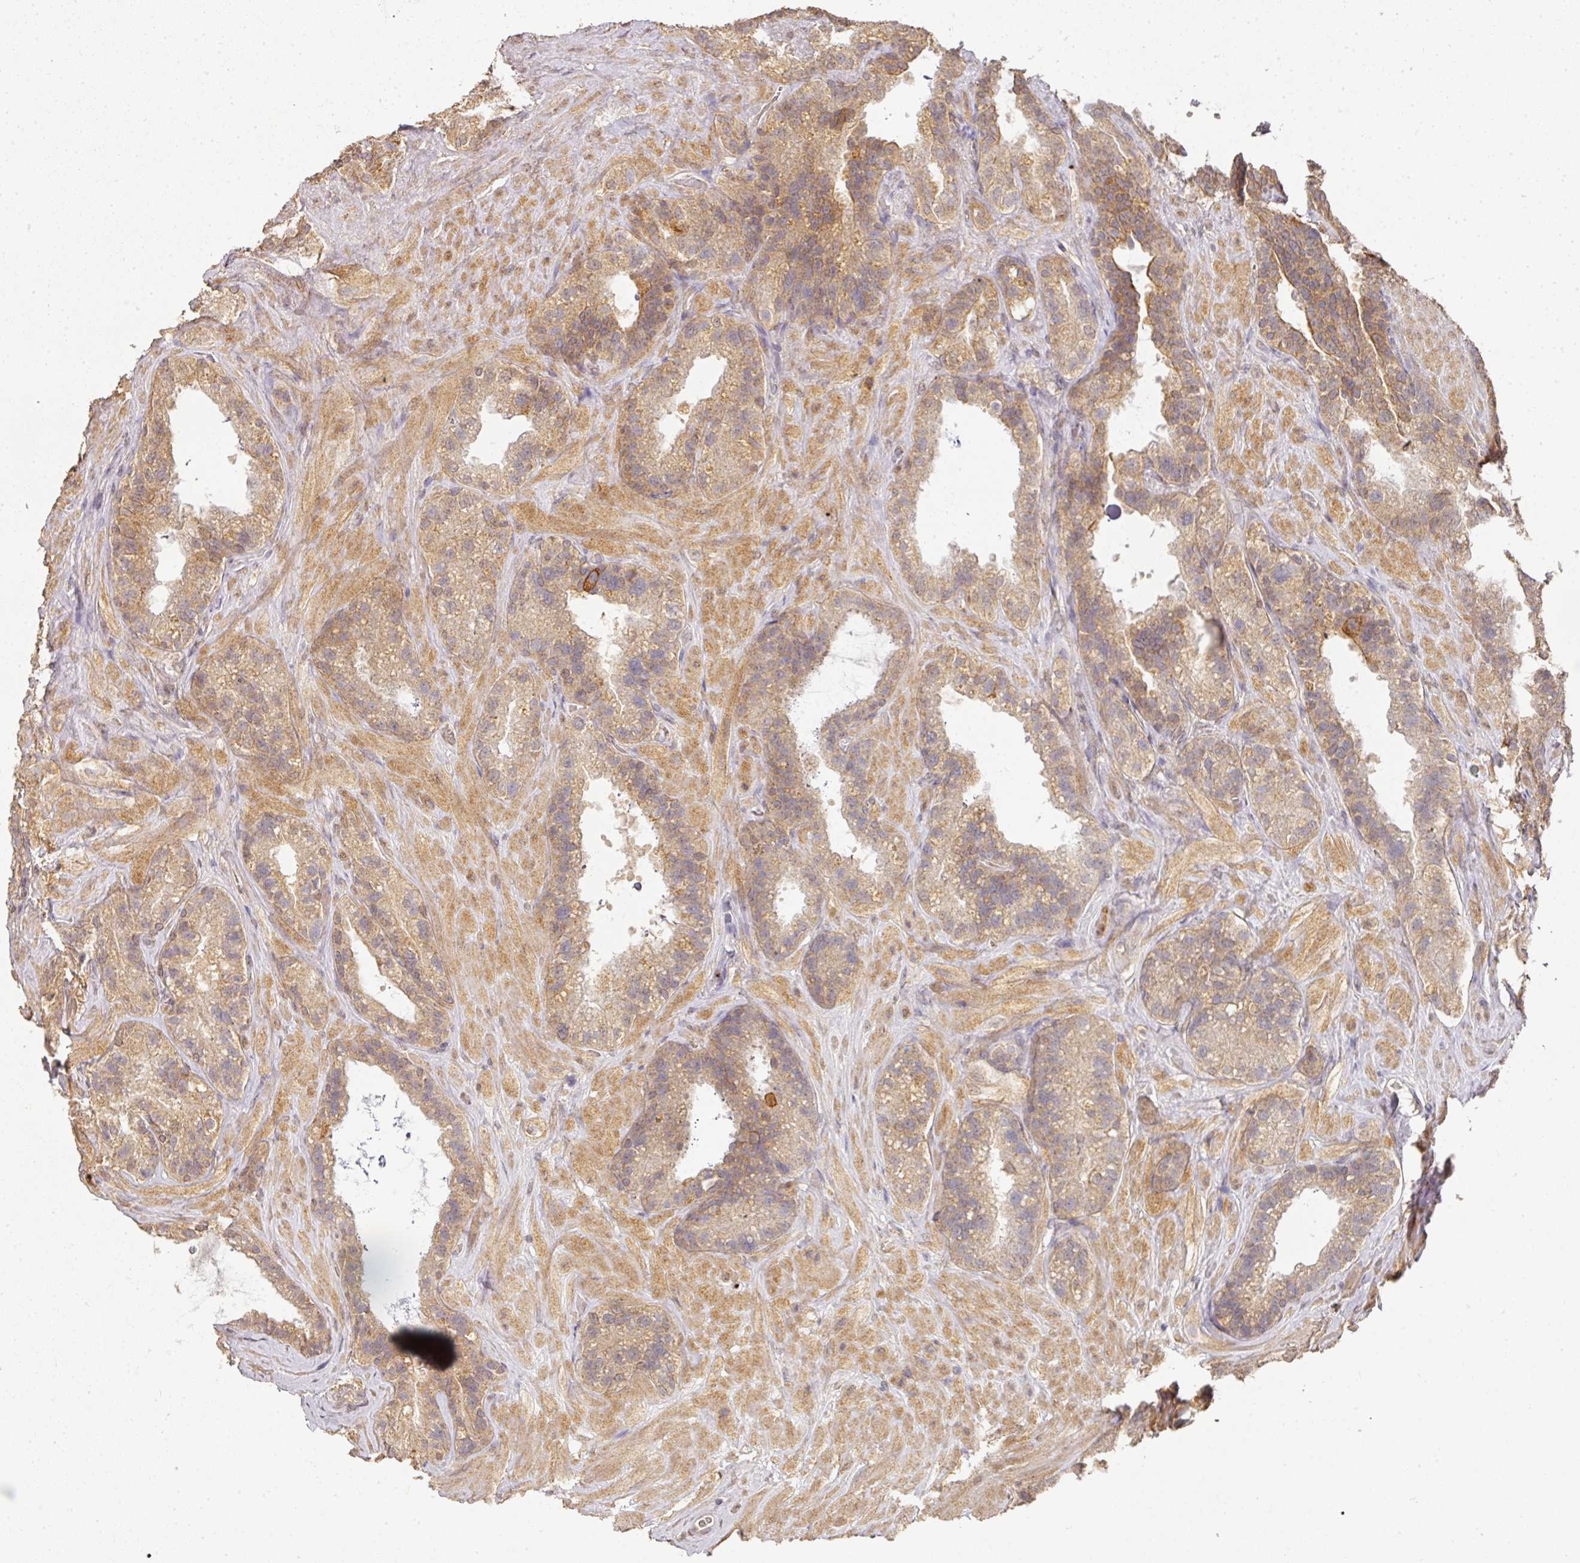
{"staining": {"intensity": "moderate", "quantity": "25%-75%", "location": "cytoplasmic/membranous"}, "tissue": "seminal vesicle", "cell_type": "Glandular cells", "image_type": "normal", "snomed": [{"axis": "morphology", "description": "Normal tissue, NOS"}, {"axis": "topography", "description": "Seminal veicle"}, {"axis": "topography", "description": "Peripheral nerve tissue"}], "caption": "A medium amount of moderate cytoplasmic/membranous expression is identified in about 25%-75% of glandular cells in benign seminal vesicle.", "gene": "EXTL3", "patient": {"sex": "male", "age": 76}}